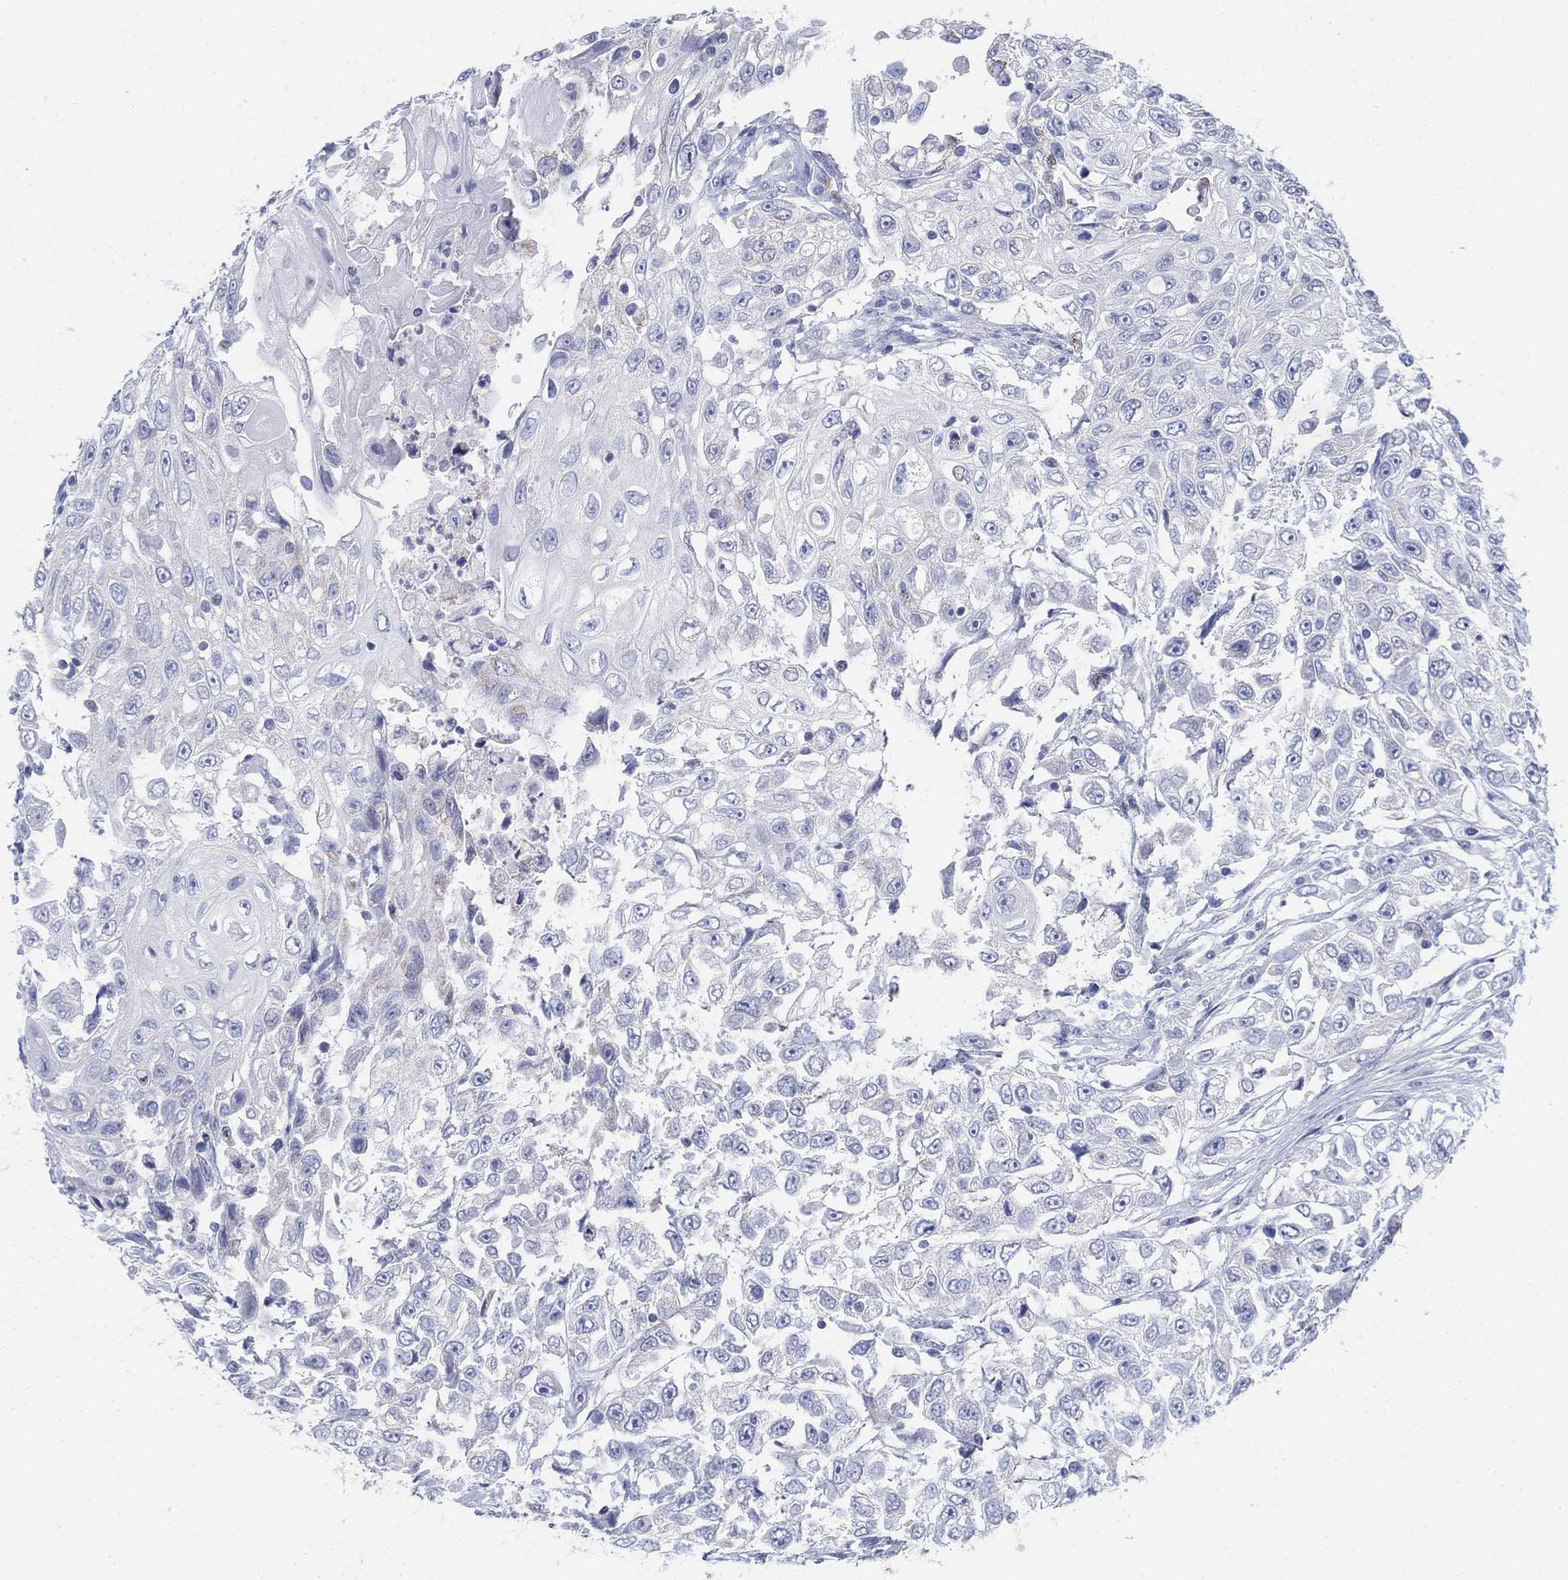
{"staining": {"intensity": "negative", "quantity": "none", "location": "none"}, "tissue": "urothelial cancer", "cell_type": "Tumor cells", "image_type": "cancer", "snomed": [{"axis": "morphology", "description": "Urothelial carcinoma, High grade"}, {"axis": "topography", "description": "Urinary bladder"}], "caption": "DAB immunohistochemical staining of human urothelial cancer displays no significant expression in tumor cells.", "gene": "SCCPDH", "patient": {"sex": "female", "age": 56}}